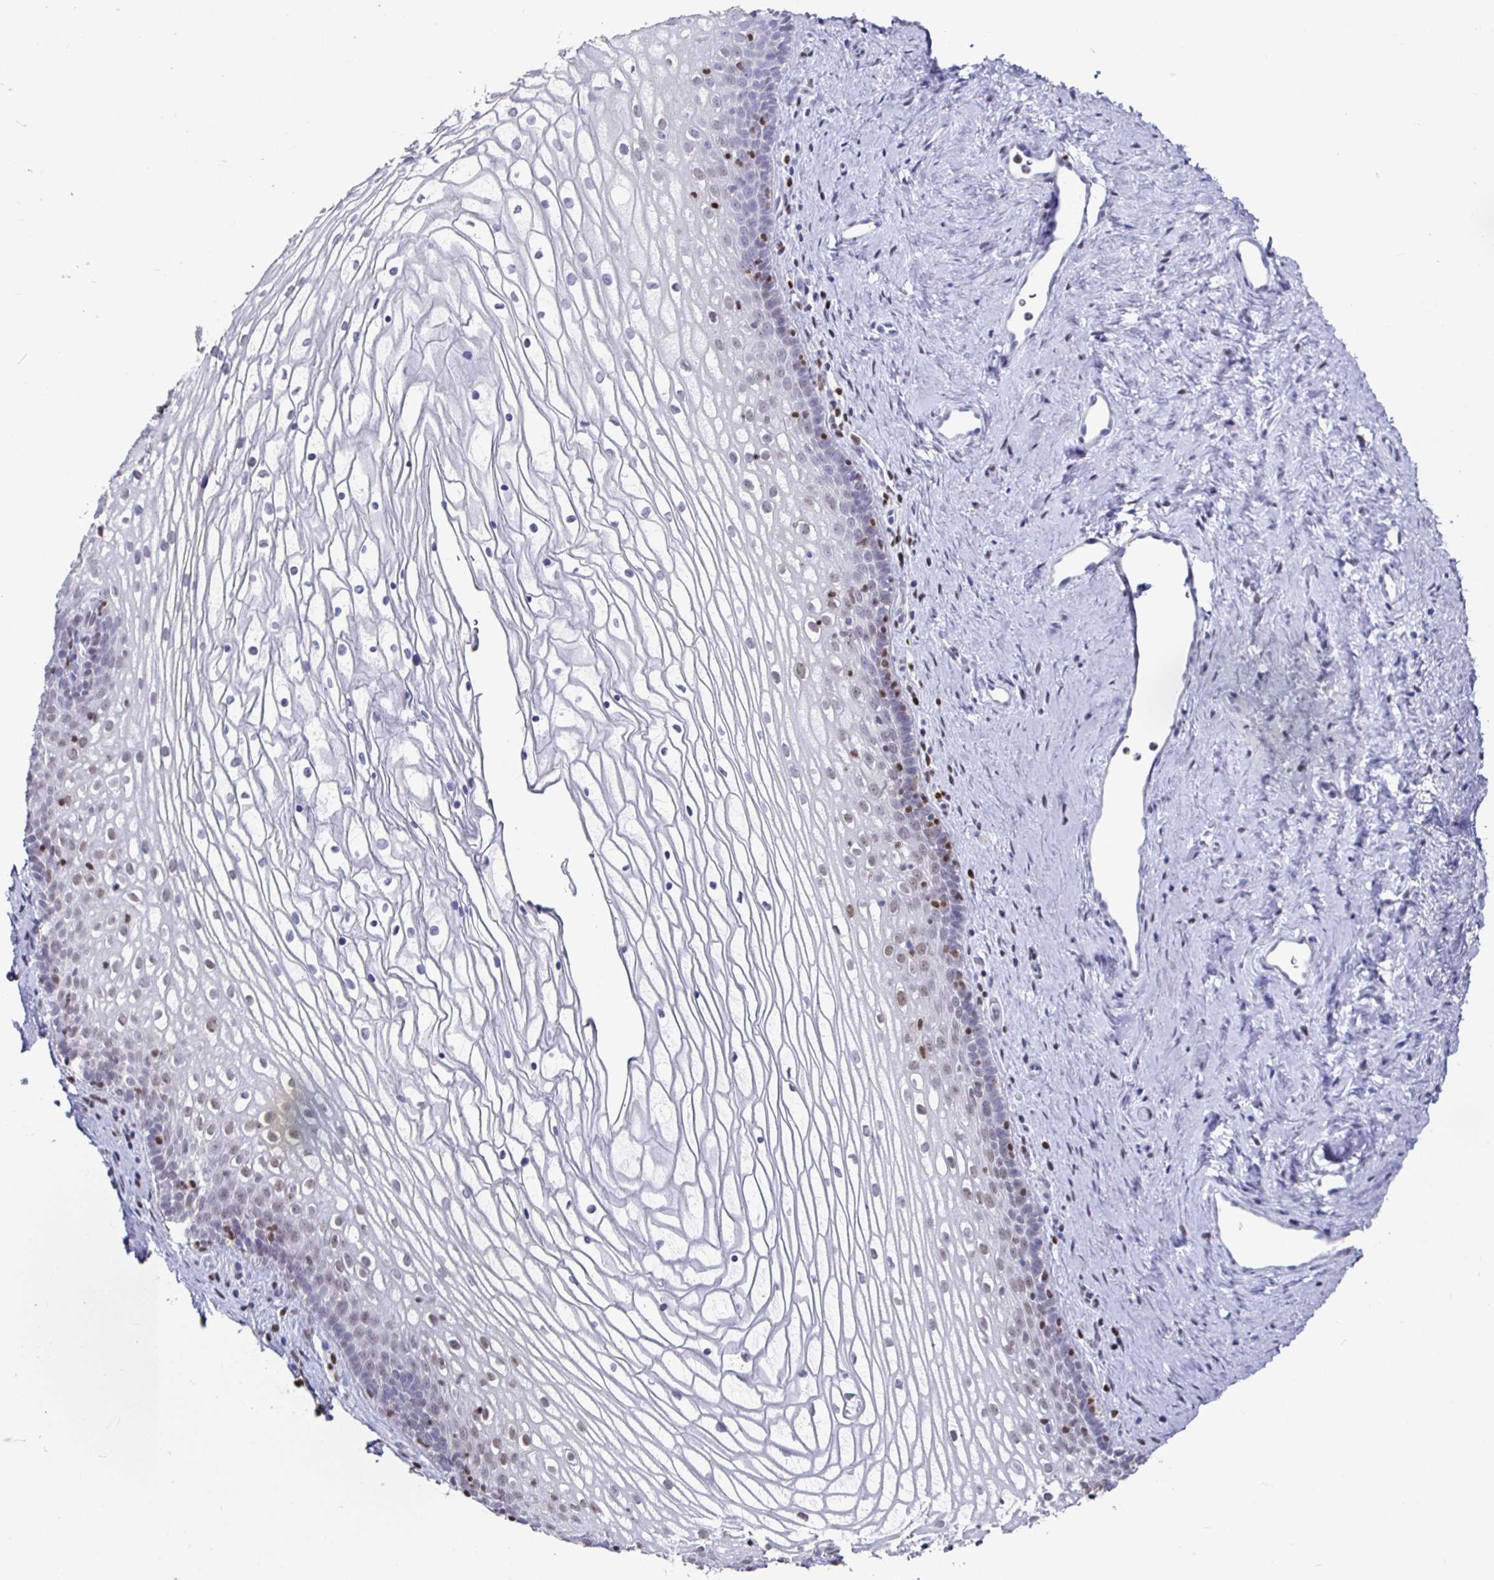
{"staining": {"intensity": "weak", "quantity": "<25%", "location": "nuclear"}, "tissue": "vagina", "cell_type": "Squamous epithelial cells", "image_type": "normal", "snomed": [{"axis": "morphology", "description": "Normal tissue, NOS"}, {"axis": "topography", "description": "Vagina"}], "caption": "This is an immunohistochemistry histopathology image of normal vagina. There is no expression in squamous epithelial cells.", "gene": "RUNX2", "patient": {"sex": "female", "age": 45}}